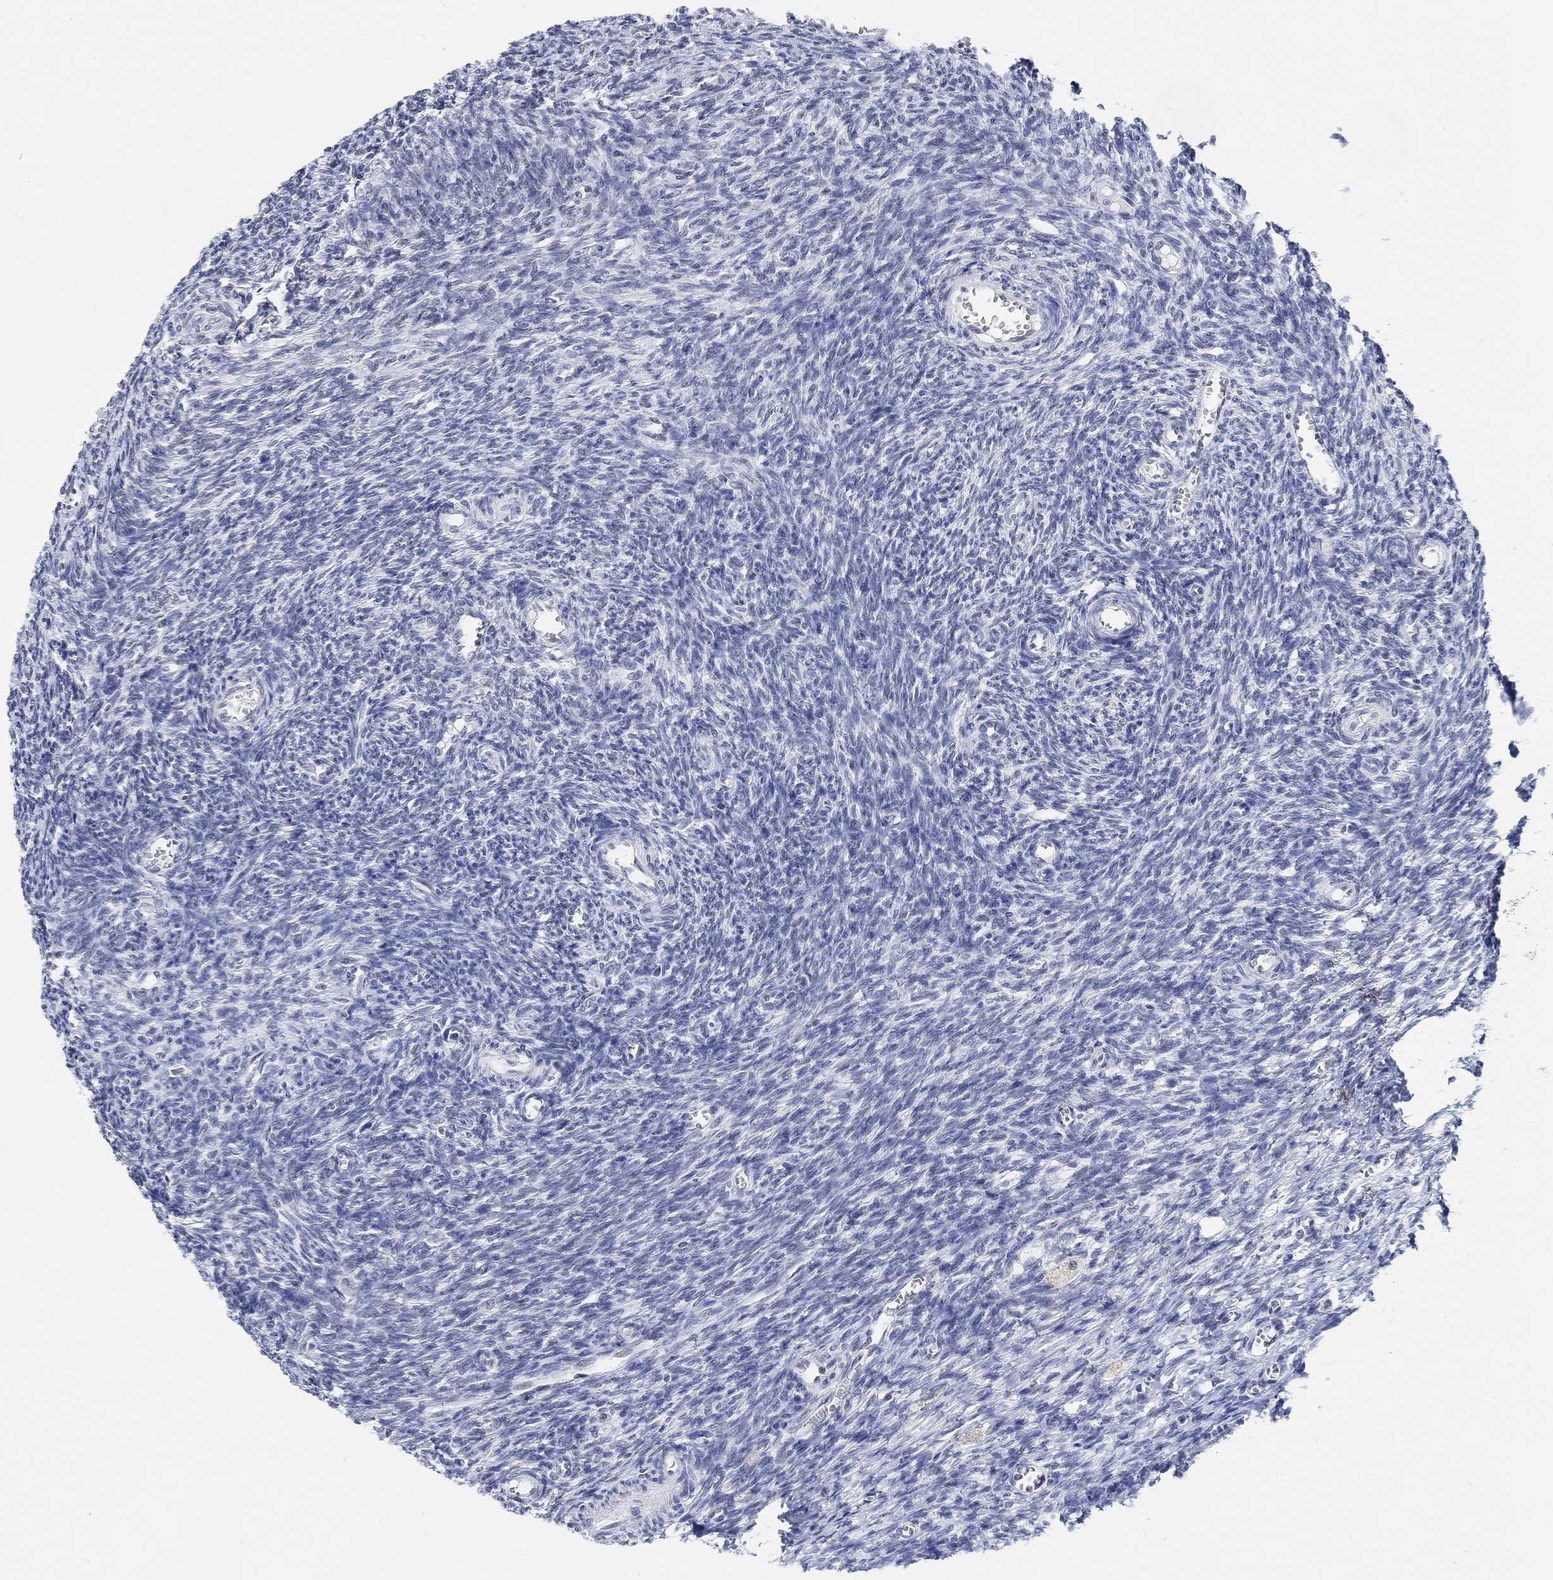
{"staining": {"intensity": "weak", "quantity": "<25%", "location": "nuclear"}, "tissue": "ovary", "cell_type": "Follicle cells", "image_type": "normal", "snomed": [{"axis": "morphology", "description": "Normal tissue, NOS"}, {"axis": "topography", "description": "Ovary"}], "caption": "The photomicrograph reveals no significant staining in follicle cells of ovary. (Brightfield microscopy of DAB IHC at high magnification).", "gene": "PURG", "patient": {"sex": "female", "age": 27}}